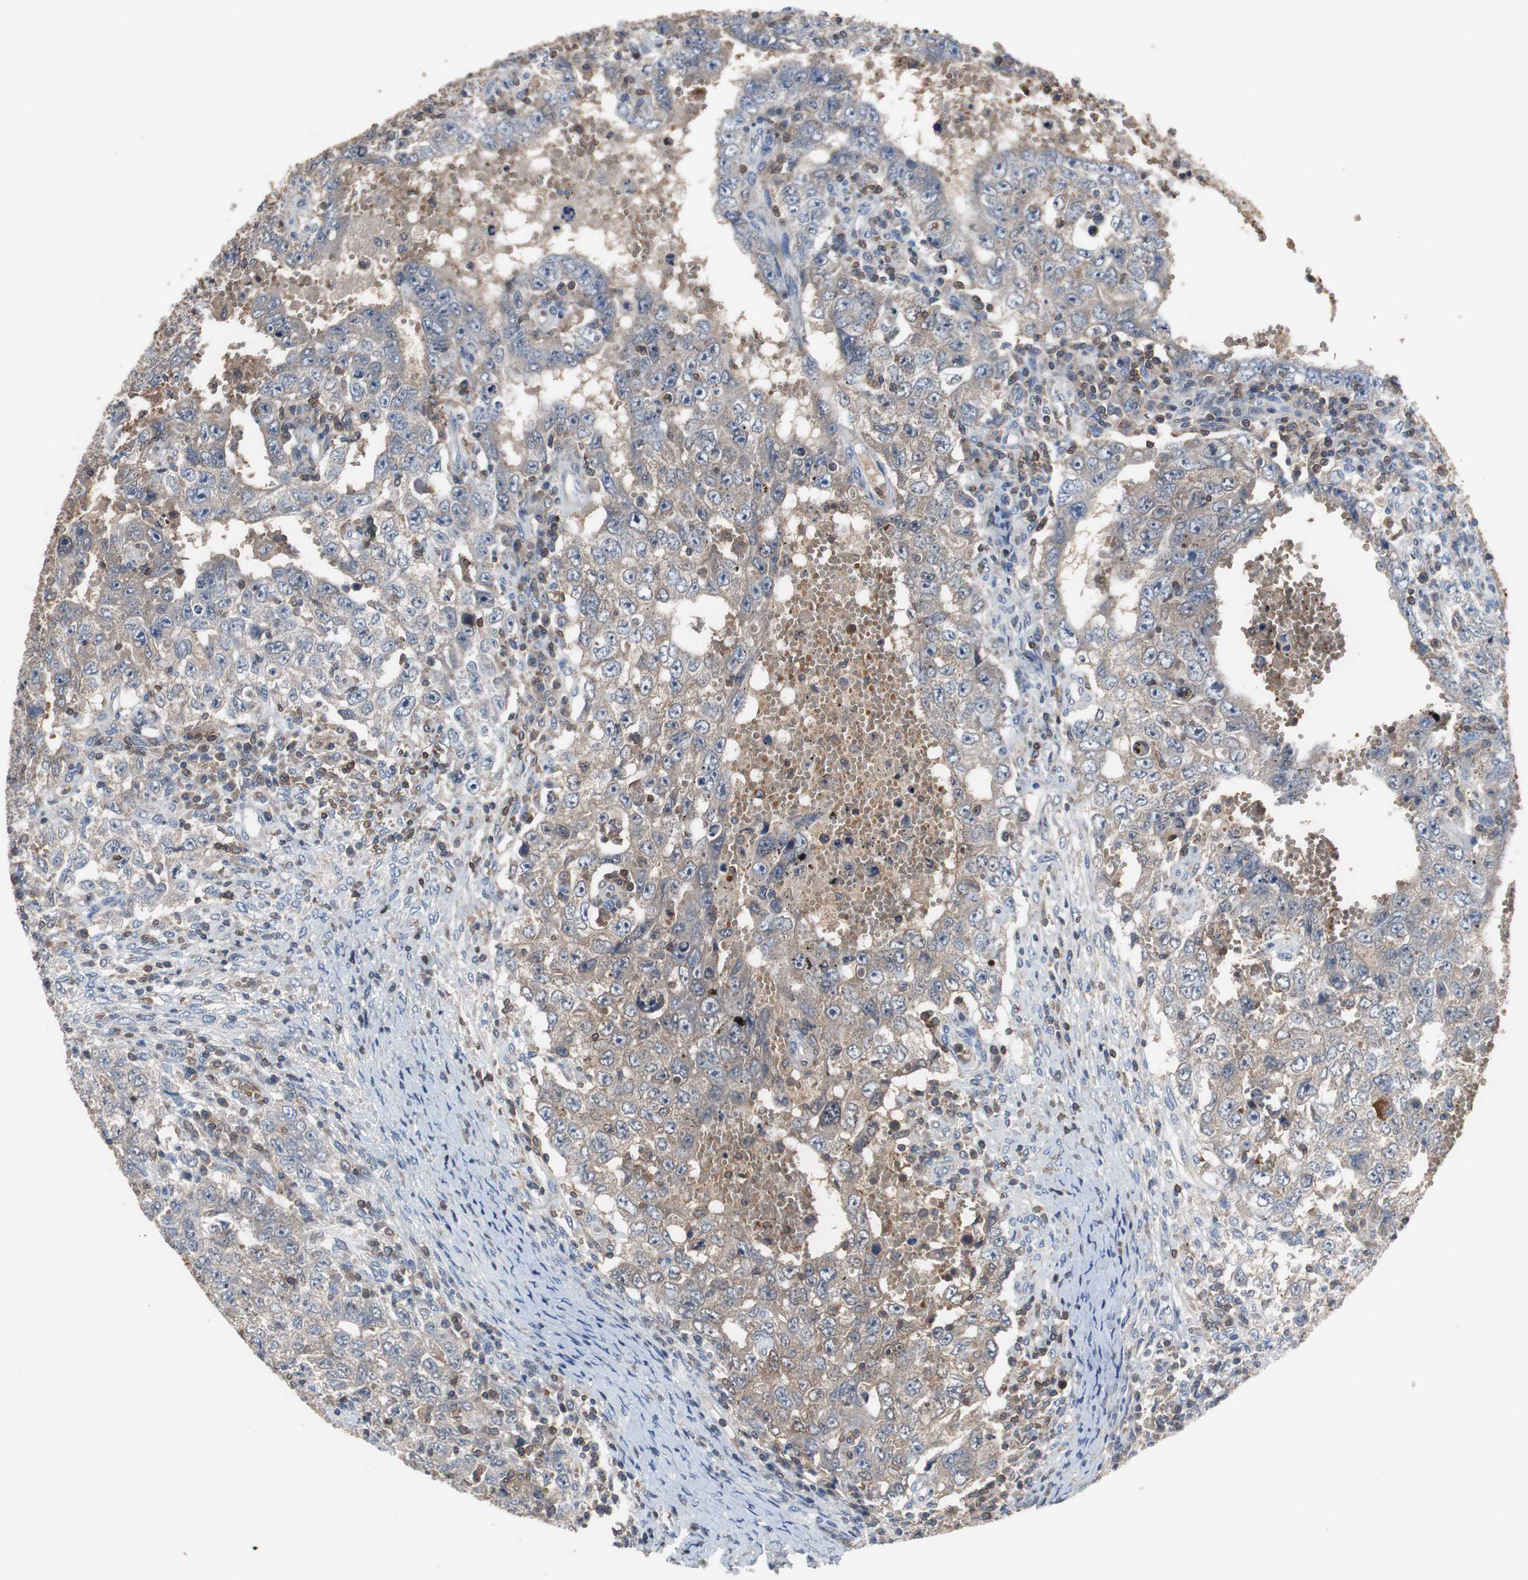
{"staining": {"intensity": "weak", "quantity": ">75%", "location": "cytoplasmic/membranous"}, "tissue": "testis cancer", "cell_type": "Tumor cells", "image_type": "cancer", "snomed": [{"axis": "morphology", "description": "Carcinoma, Embryonal, NOS"}, {"axis": "topography", "description": "Testis"}], "caption": "Weak cytoplasmic/membranous positivity is identified in approximately >75% of tumor cells in testis cancer (embryonal carcinoma).", "gene": "CALB2", "patient": {"sex": "male", "age": 26}}